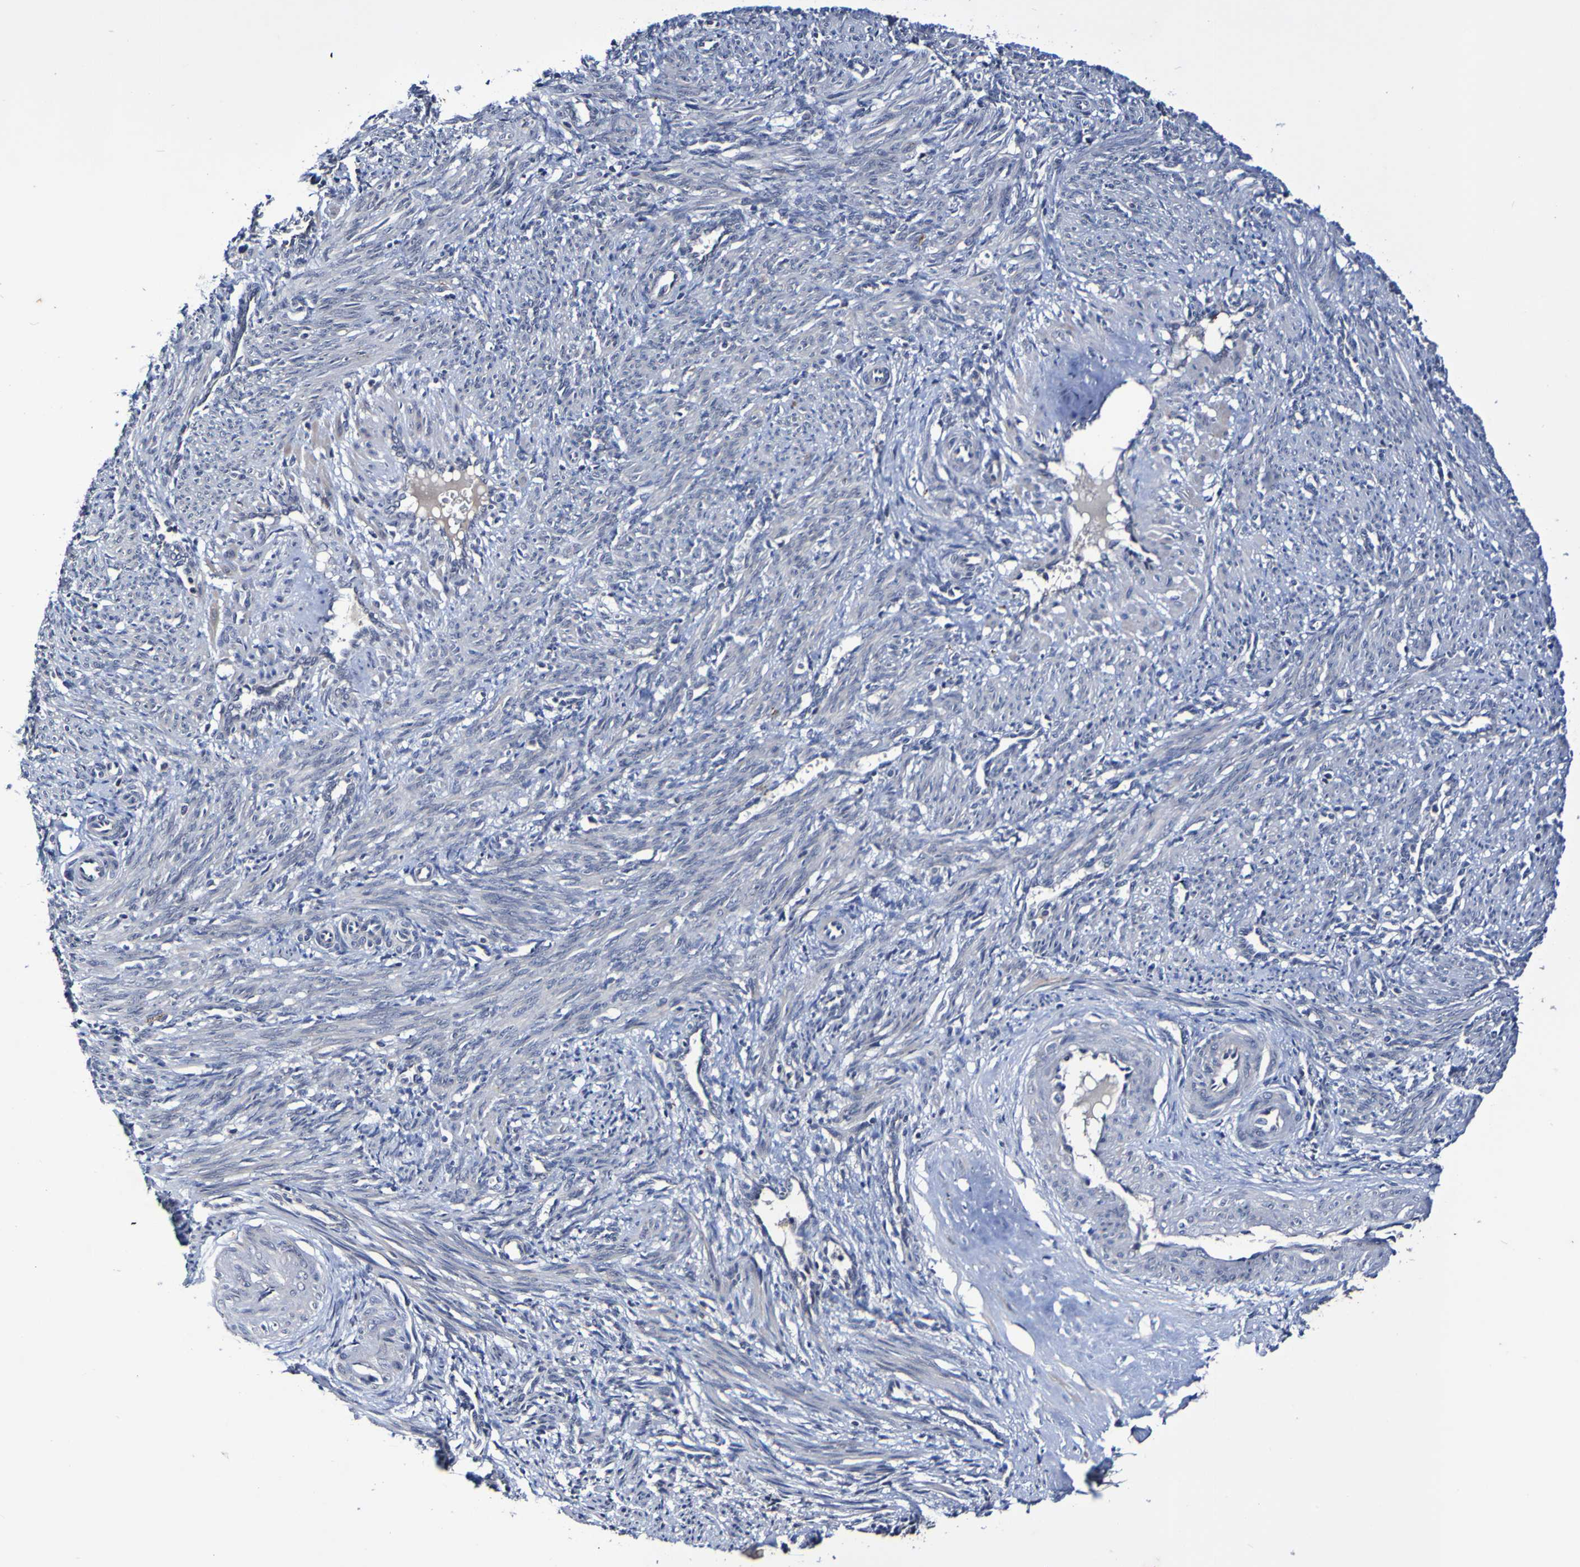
{"staining": {"intensity": "negative", "quantity": "none", "location": "none"}, "tissue": "smooth muscle", "cell_type": "Smooth muscle cells", "image_type": "normal", "snomed": [{"axis": "morphology", "description": "Normal tissue, NOS"}, {"axis": "topography", "description": "Endometrium"}], "caption": "High magnification brightfield microscopy of benign smooth muscle stained with DAB (brown) and counterstained with hematoxylin (blue): smooth muscle cells show no significant positivity.", "gene": "PTP4A2", "patient": {"sex": "female", "age": 33}}